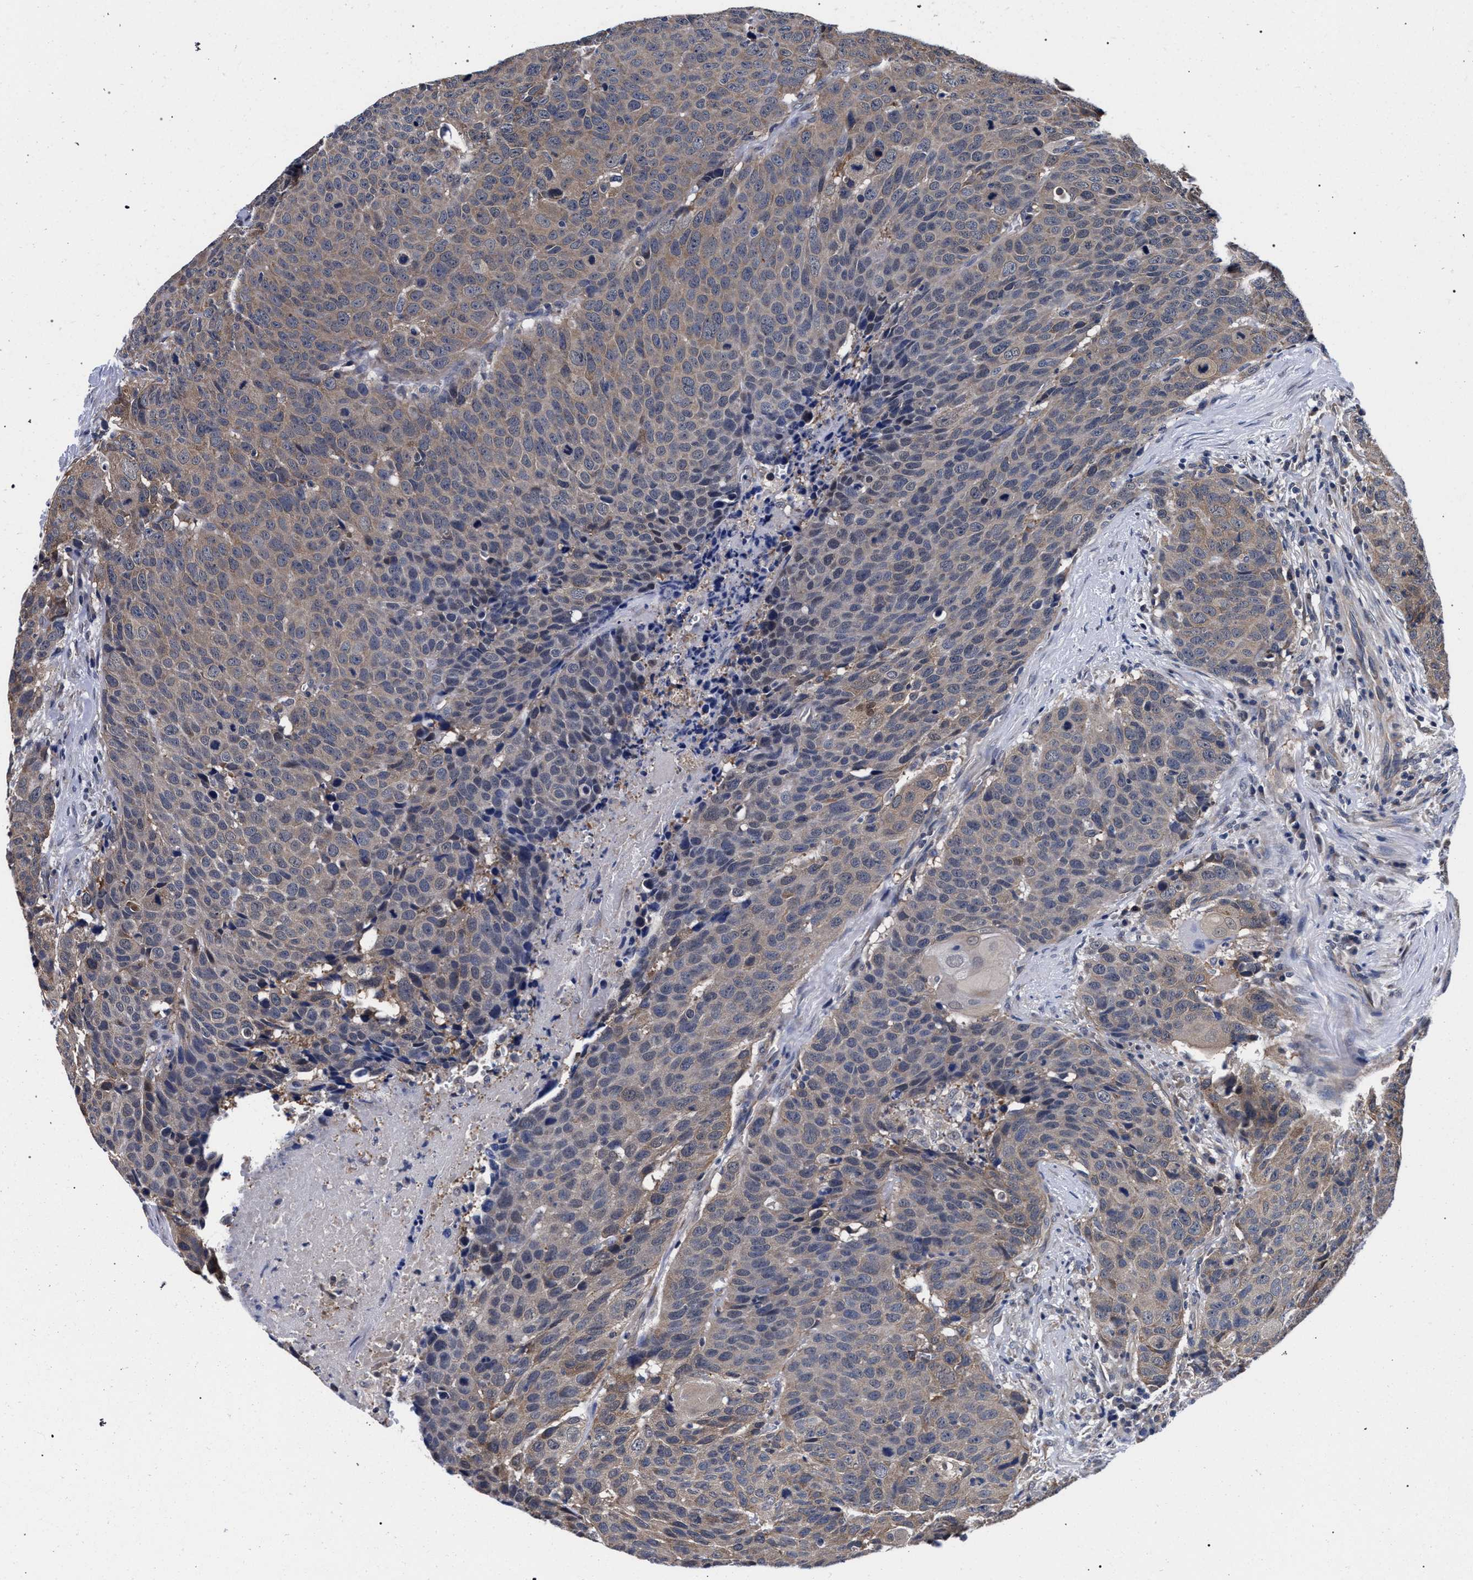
{"staining": {"intensity": "weak", "quantity": "25%-75%", "location": "cytoplasmic/membranous"}, "tissue": "head and neck cancer", "cell_type": "Tumor cells", "image_type": "cancer", "snomed": [{"axis": "morphology", "description": "Squamous cell carcinoma, NOS"}, {"axis": "topography", "description": "Head-Neck"}], "caption": "Immunohistochemical staining of human head and neck squamous cell carcinoma displays low levels of weak cytoplasmic/membranous protein staining in approximately 25%-75% of tumor cells.", "gene": "RBM33", "patient": {"sex": "male", "age": 66}}